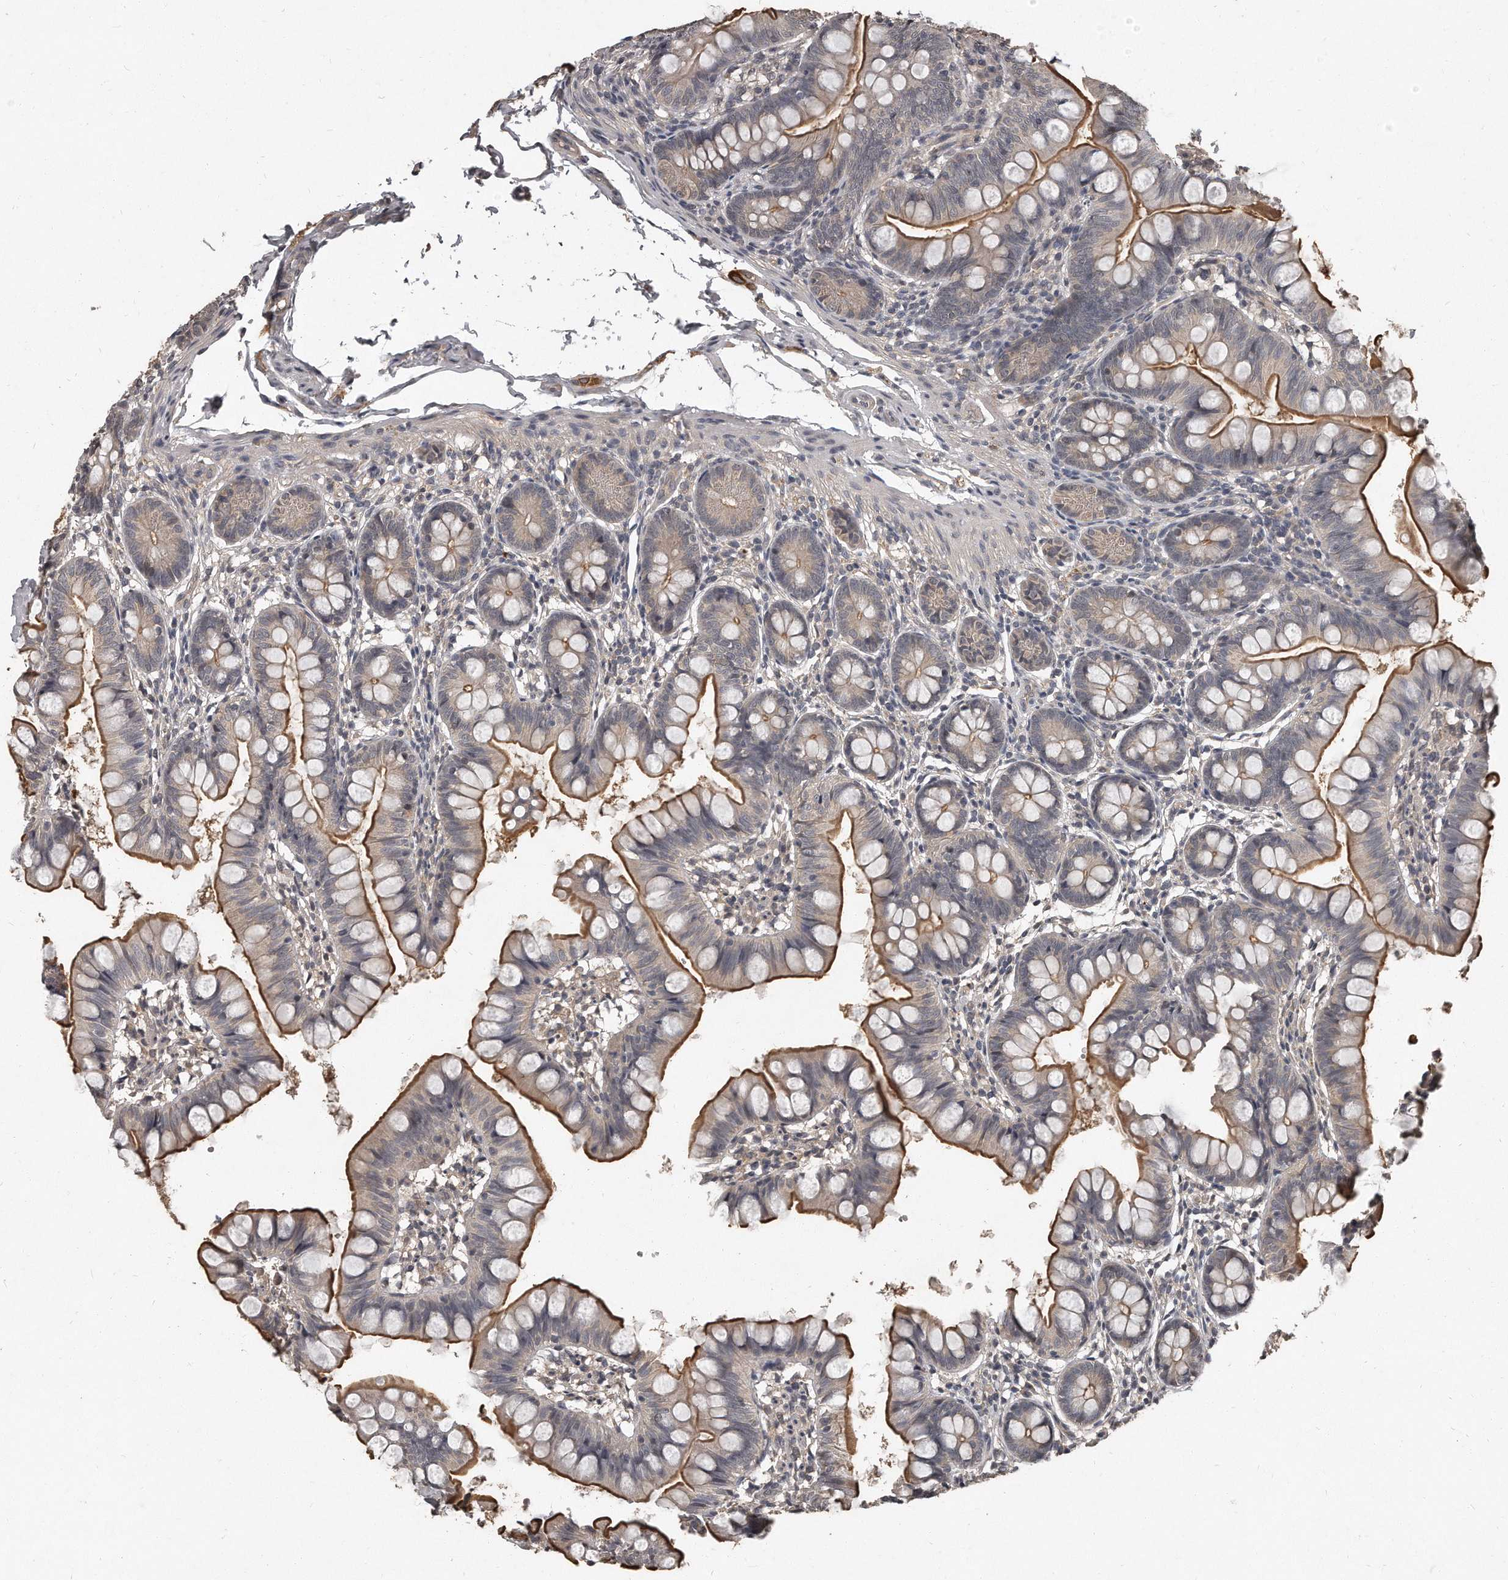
{"staining": {"intensity": "strong", "quantity": "25%-75%", "location": "cytoplasmic/membranous"}, "tissue": "small intestine", "cell_type": "Glandular cells", "image_type": "normal", "snomed": [{"axis": "morphology", "description": "Normal tissue, NOS"}, {"axis": "topography", "description": "Small intestine"}], "caption": "This photomicrograph demonstrates immunohistochemistry staining of unremarkable human small intestine, with high strong cytoplasmic/membranous expression in about 25%-75% of glandular cells.", "gene": "GRB10", "patient": {"sex": "male", "age": 7}}